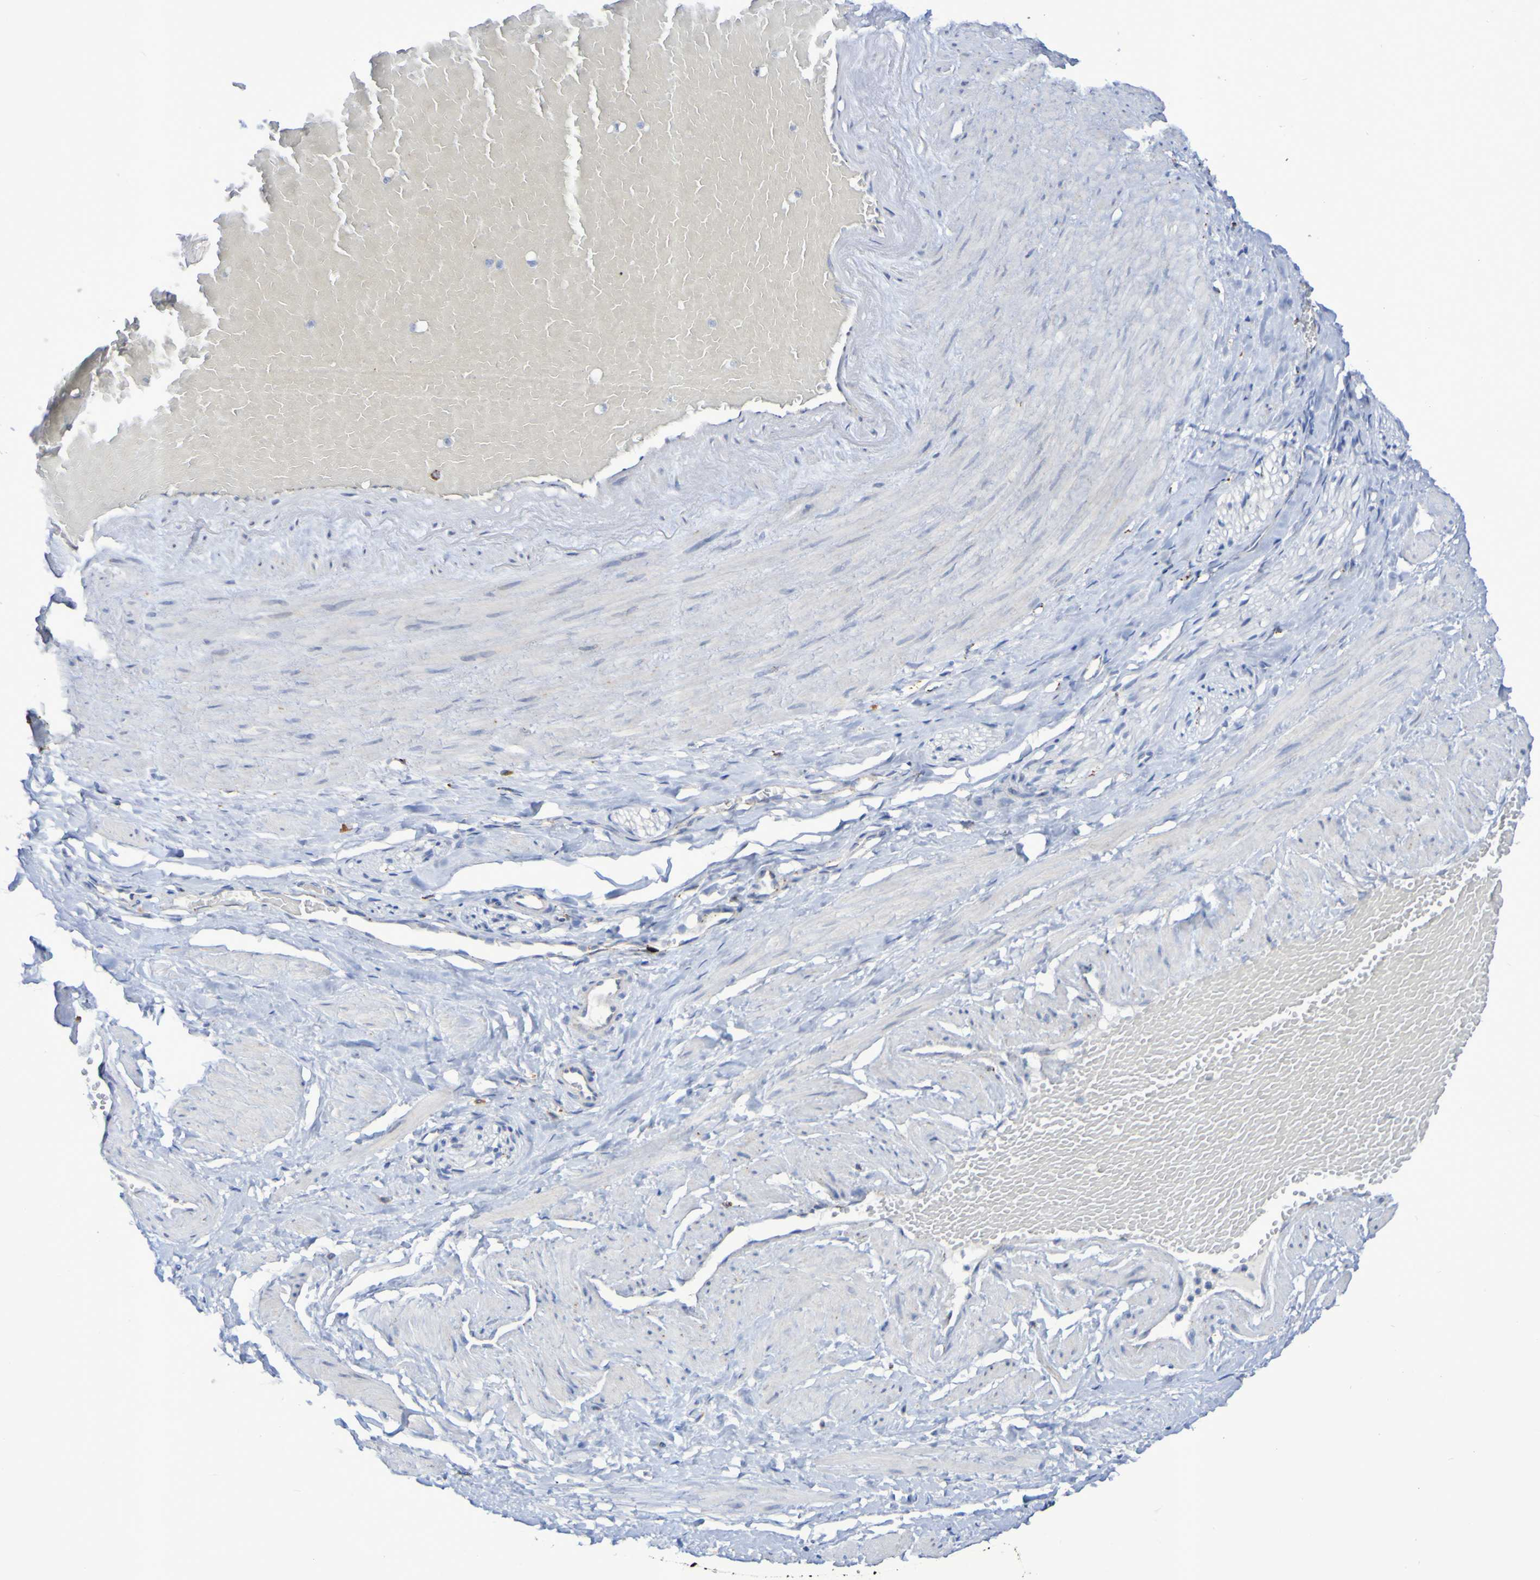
{"staining": {"intensity": "negative", "quantity": "none", "location": "none"}, "tissue": "adipose tissue", "cell_type": "Adipocytes", "image_type": "normal", "snomed": [{"axis": "morphology", "description": "Normal tissue, NOS"}, {"axis": "topography", "description": "Soft tissue"}, {"axis": "topography", "description": "Vascular tissue"}], "caption": "This is an IHC image of benign human adipose tissue. There is no staining in adipocytes.", "gene": "TPH1", "patient": {"sex": "female", "age": 35}}